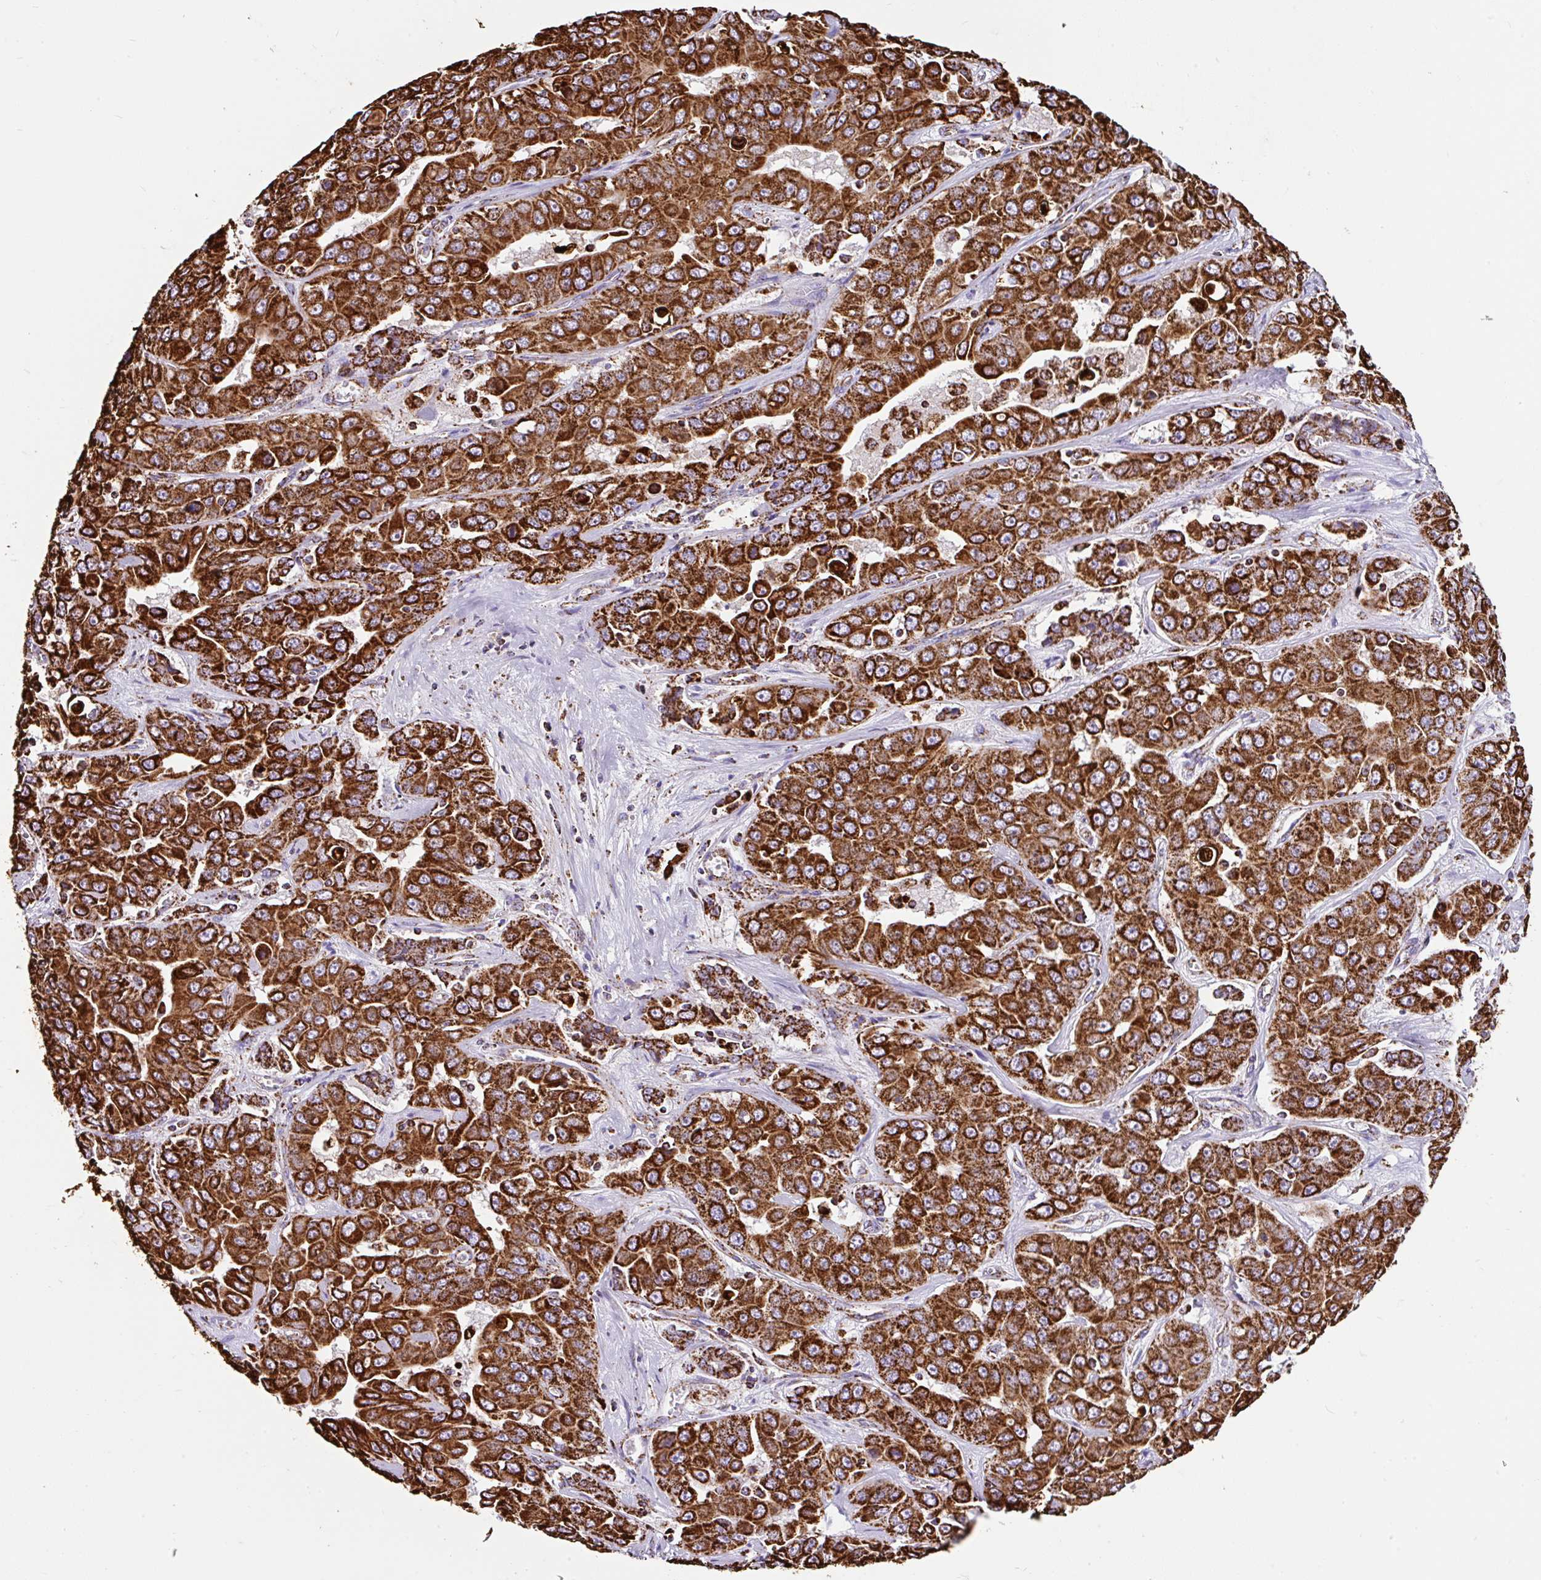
{"staining": {"intensity": "strong", "quantity": ">75%", "location": "cytoplasmic/membranous"}, "tissue": "liver cancer", "cell_type": "Tumor cells", "image_type": "cancer", "snomed": [{"axis": "morphology", "description": "Cholangiocarcinoma"}, {"axis": "topography", "description": "Liver"}], "caption": "A histopathology image of liver cholangiocarcinoma stained for a protein displays strong cytoplasmic/membranous brown staining in tumor cells.", "gene": "ANKRD33B", "patient": {"sex": "female", "age": 52}}